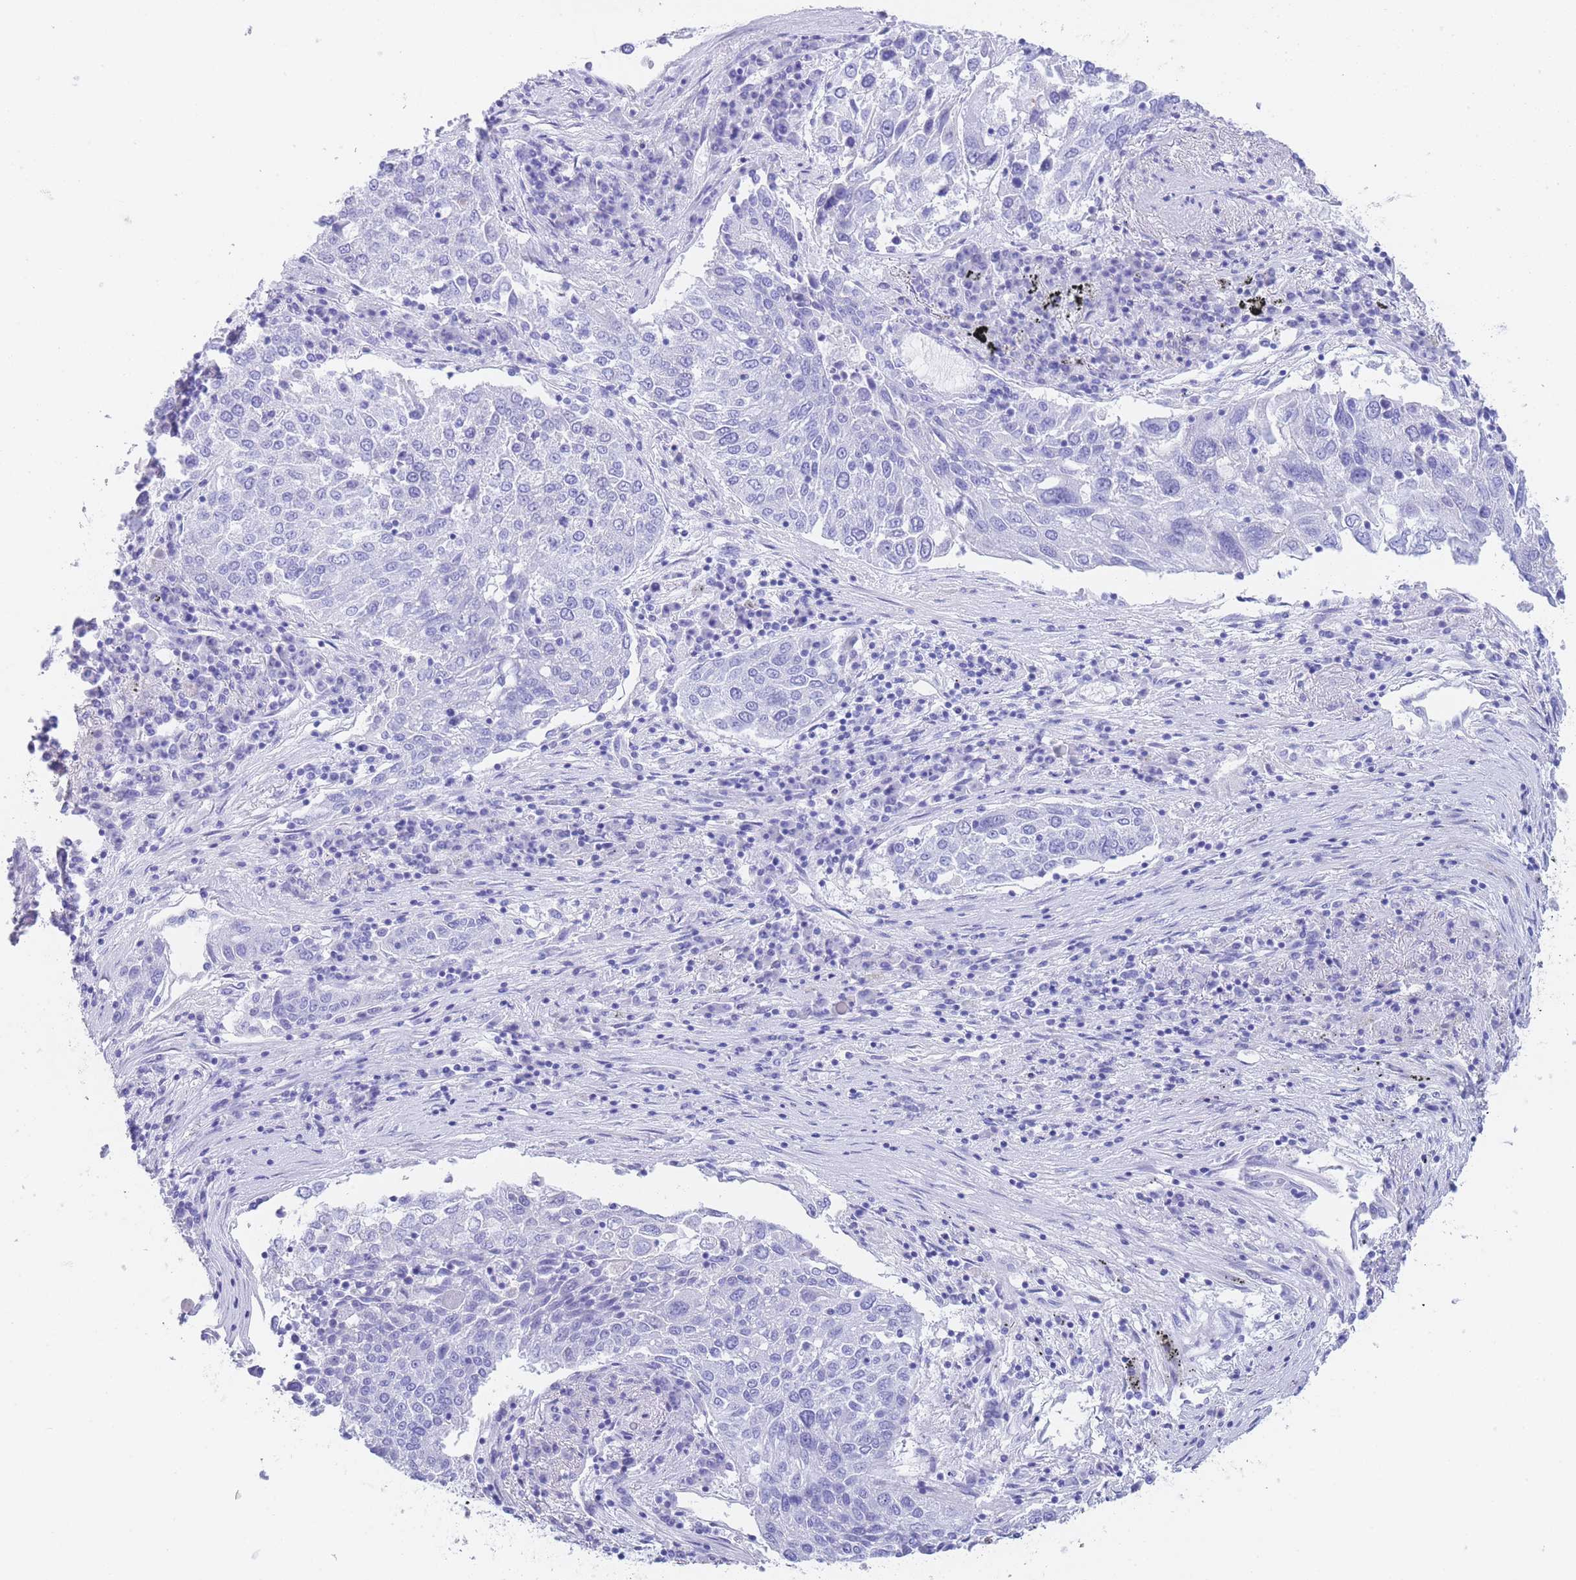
{"staining": {"intensity": "negative", "quantity": "none", "location": "none"}, "tissue": "lung cancer", "cell_type": "Tumor cells", "image_type": "cancer", "snomed": [{"axis": "morphology", "description": "Squamous cell carcinoma, NOS"}, {"axis": "topography", "description": "Lung"}], "caption": "DAB (3,3'-diaminobenzidine) immunohistochemical staining of human lung cancer (squamous cell carcinoma) demonstrates no significant staining in tumor cells. (Brightfield microscopy of DAB immunohistochemistry at high magnification).", "gene": "SLCO1B3", "patient": {"sex": "male", "age": 65}}